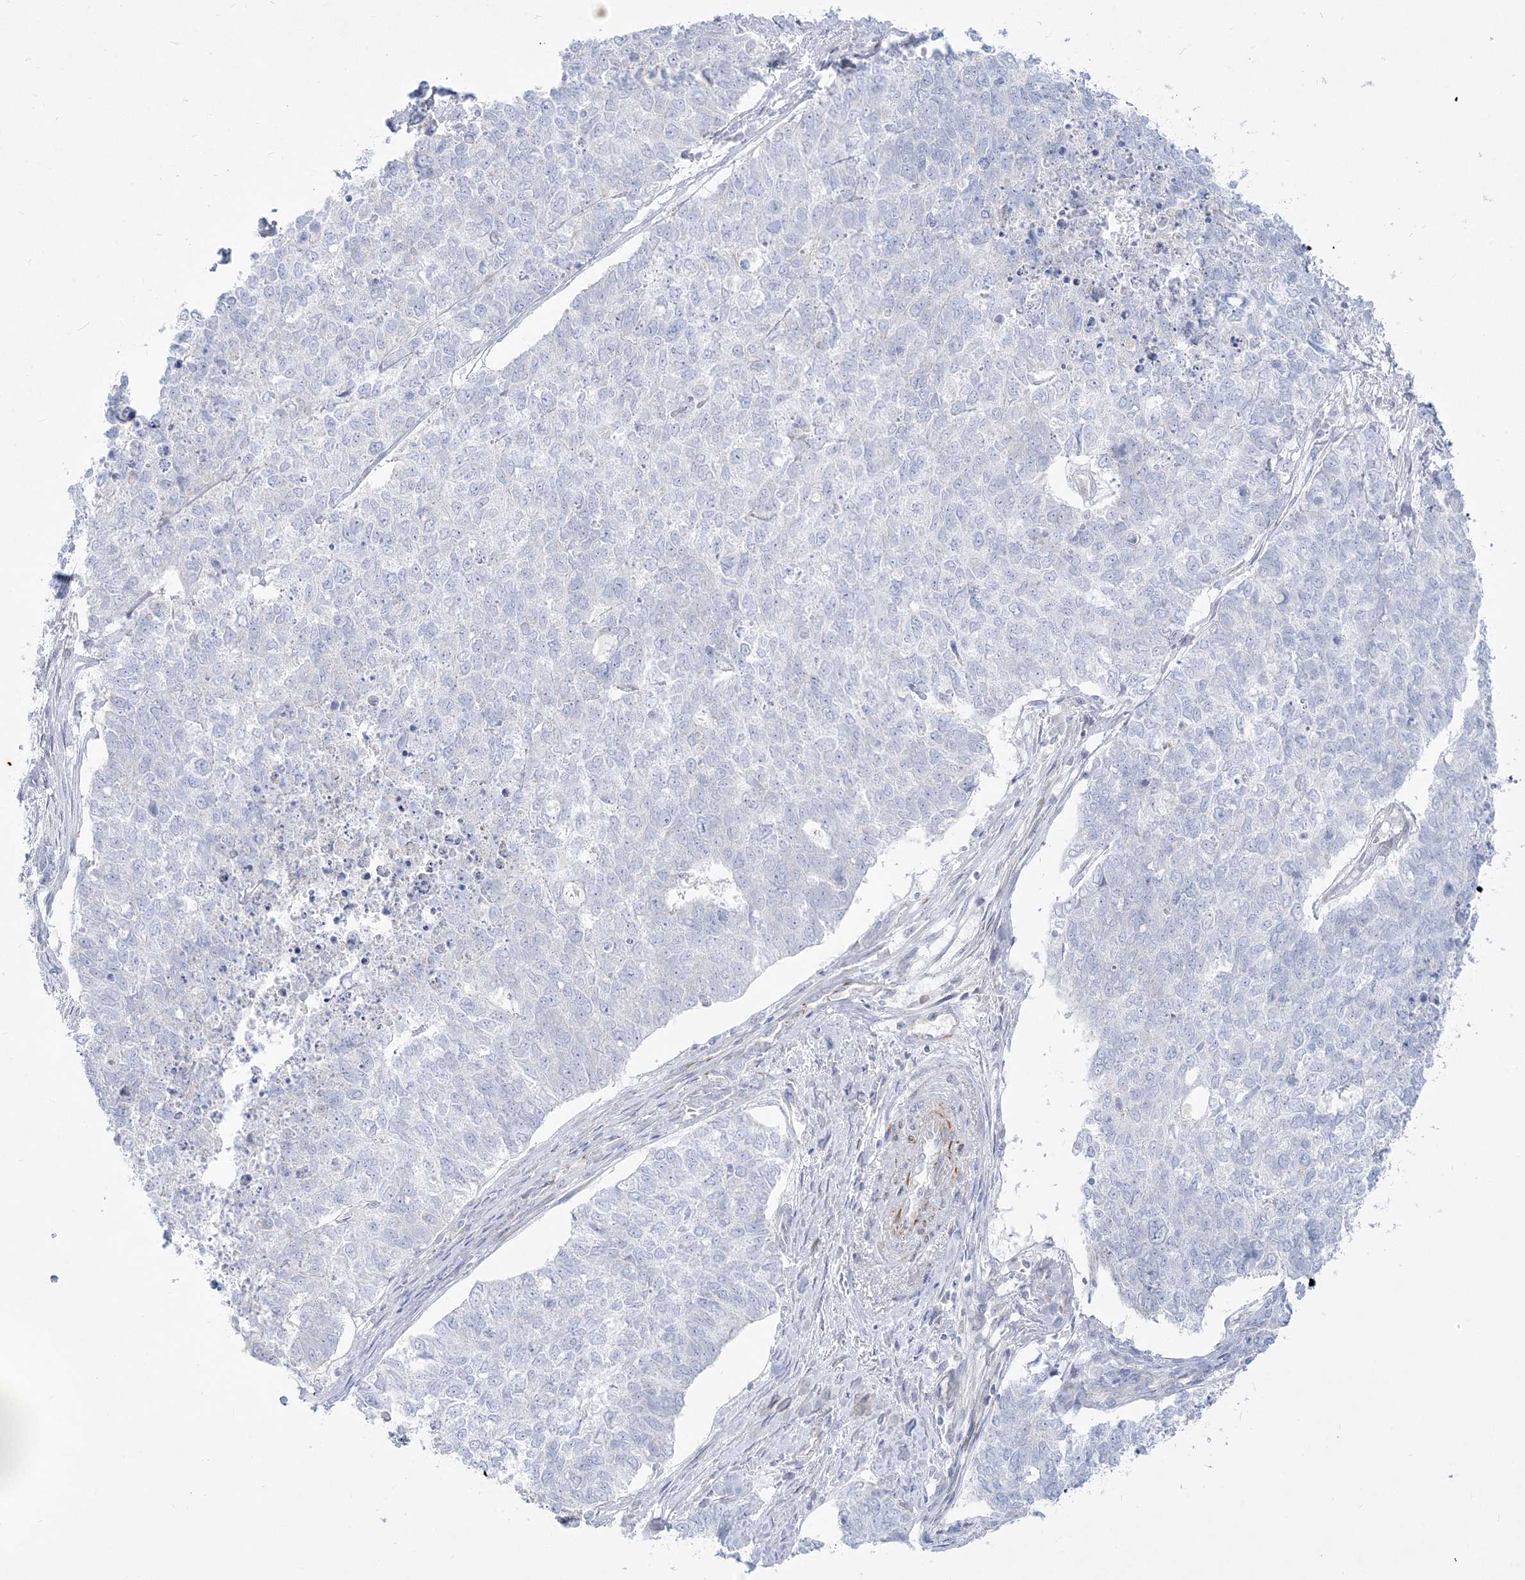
{"staining": {"intensity": "negative", "quantity": "none", "location": "none"}, "tissue": "cervical cancer", "cell_type": "Tumor cells", "image_type": "cancer", "snomed": [{"axis": "morphology", "description": "Squamous cell carcinoma, NOS"}, {"axis": "topography", "description": "Cervix"}], "caption": "Immunohistochemistry histopathology image of human cervical cancer stained for a protein (brown), which exhibits no expression in tumor cells.", "gene": "GPAT2", "patient": {"sex": "female", "age": 63}}